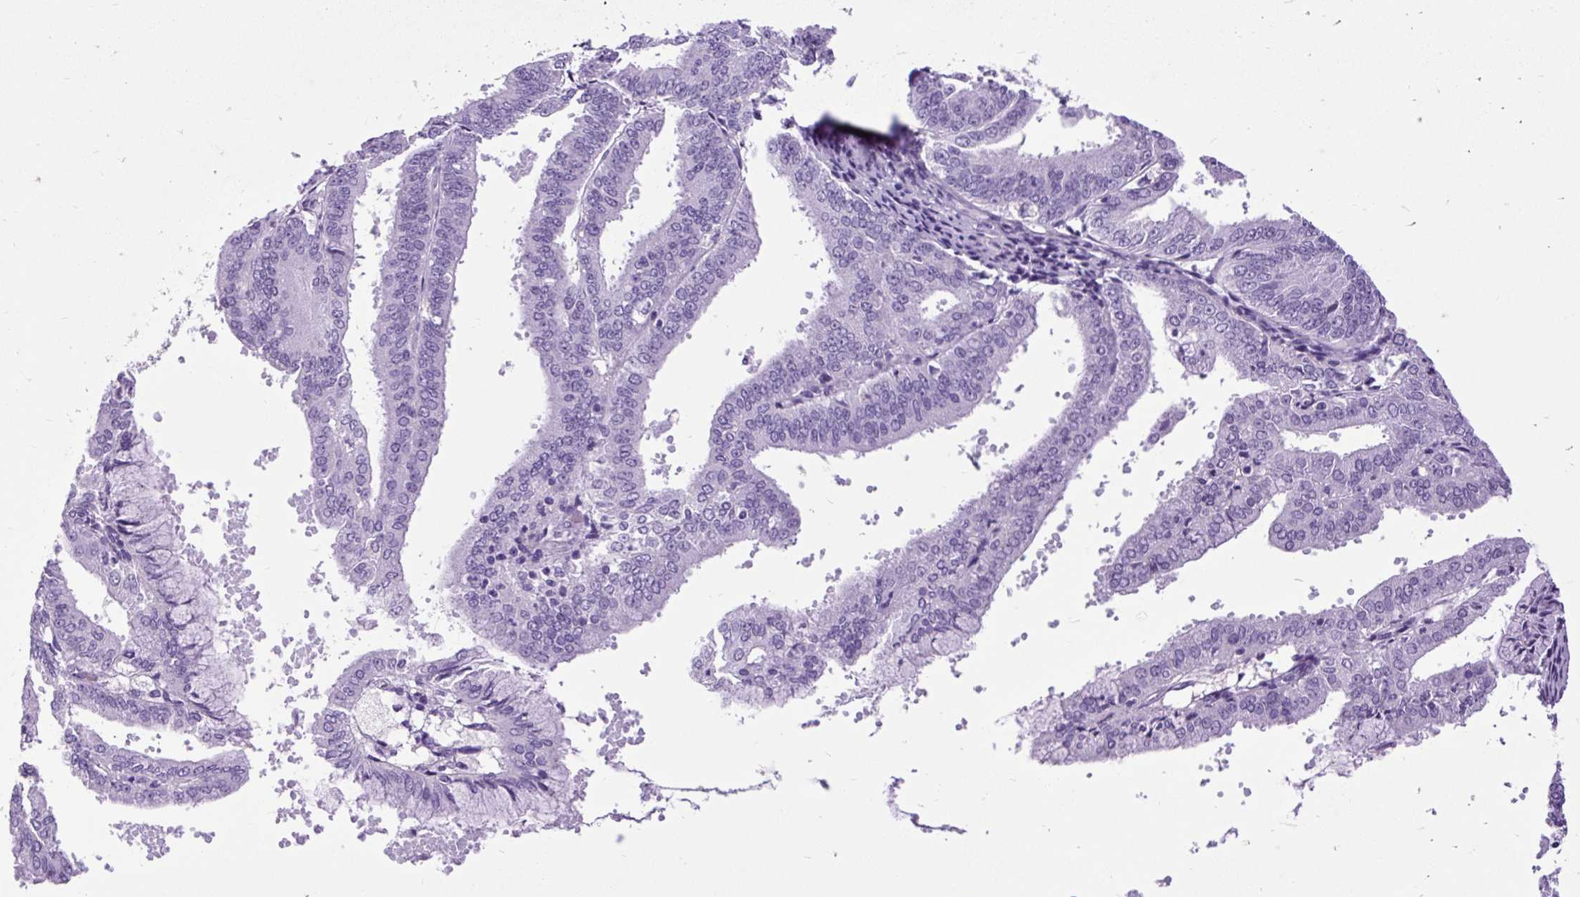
{"staining": {"intensity": "negative", "quantity": "none", "location": "none"}, "tissue": "endometrial cancer", "cell_type": "Tumor cells", "image_type": "cancer", "snomed": [{"axis": "morphology", "description": "Adenocarcinoma, NOS"}, {"axis": "topography", "description": "Endometrium"}], "caption": "Immunohistochemical staining of human endometrial adenocarcinoma exhibits no significant positivity in tumor cells. (DAB (3,3'-diaminobenzidine) immunohistochemistry (IHC) with hematoxylin counter stain).", "gene": "DPP6", "patient": {"sex": "female", "age": 63}}